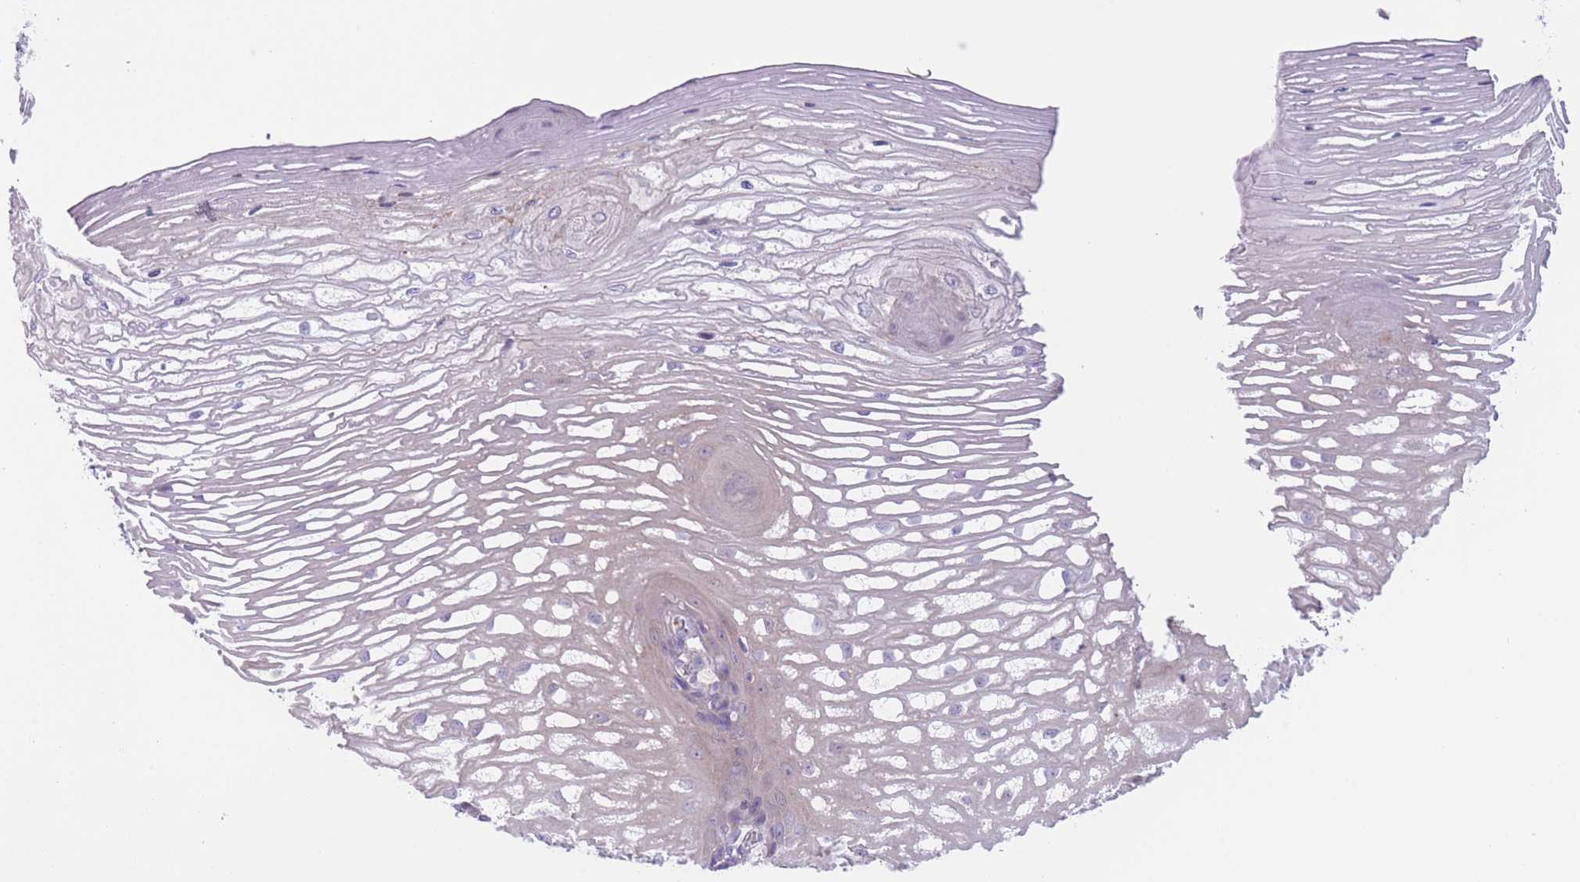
{"staining": {"intensity": "negative", "quantity": "none", "location": "none"}, "tissue": "esophagus", "cell_type": "Squamous epithelial cells", "image_type": "normal", "snomed": [{"axis": "morphology", "description": "Normal tissue, NOS"}, {"axis": "topography", "description": "Esophagus"}], "caption": "DAB immunohistochemical staining of normal human esophagus demonstrates no significant expression in squamous epithelial cells. (DAB immunohistochemistry (IHC), high magnification).", "gene": "ENSG00000289258", "patient": {"sex": "male", "age": 69}}